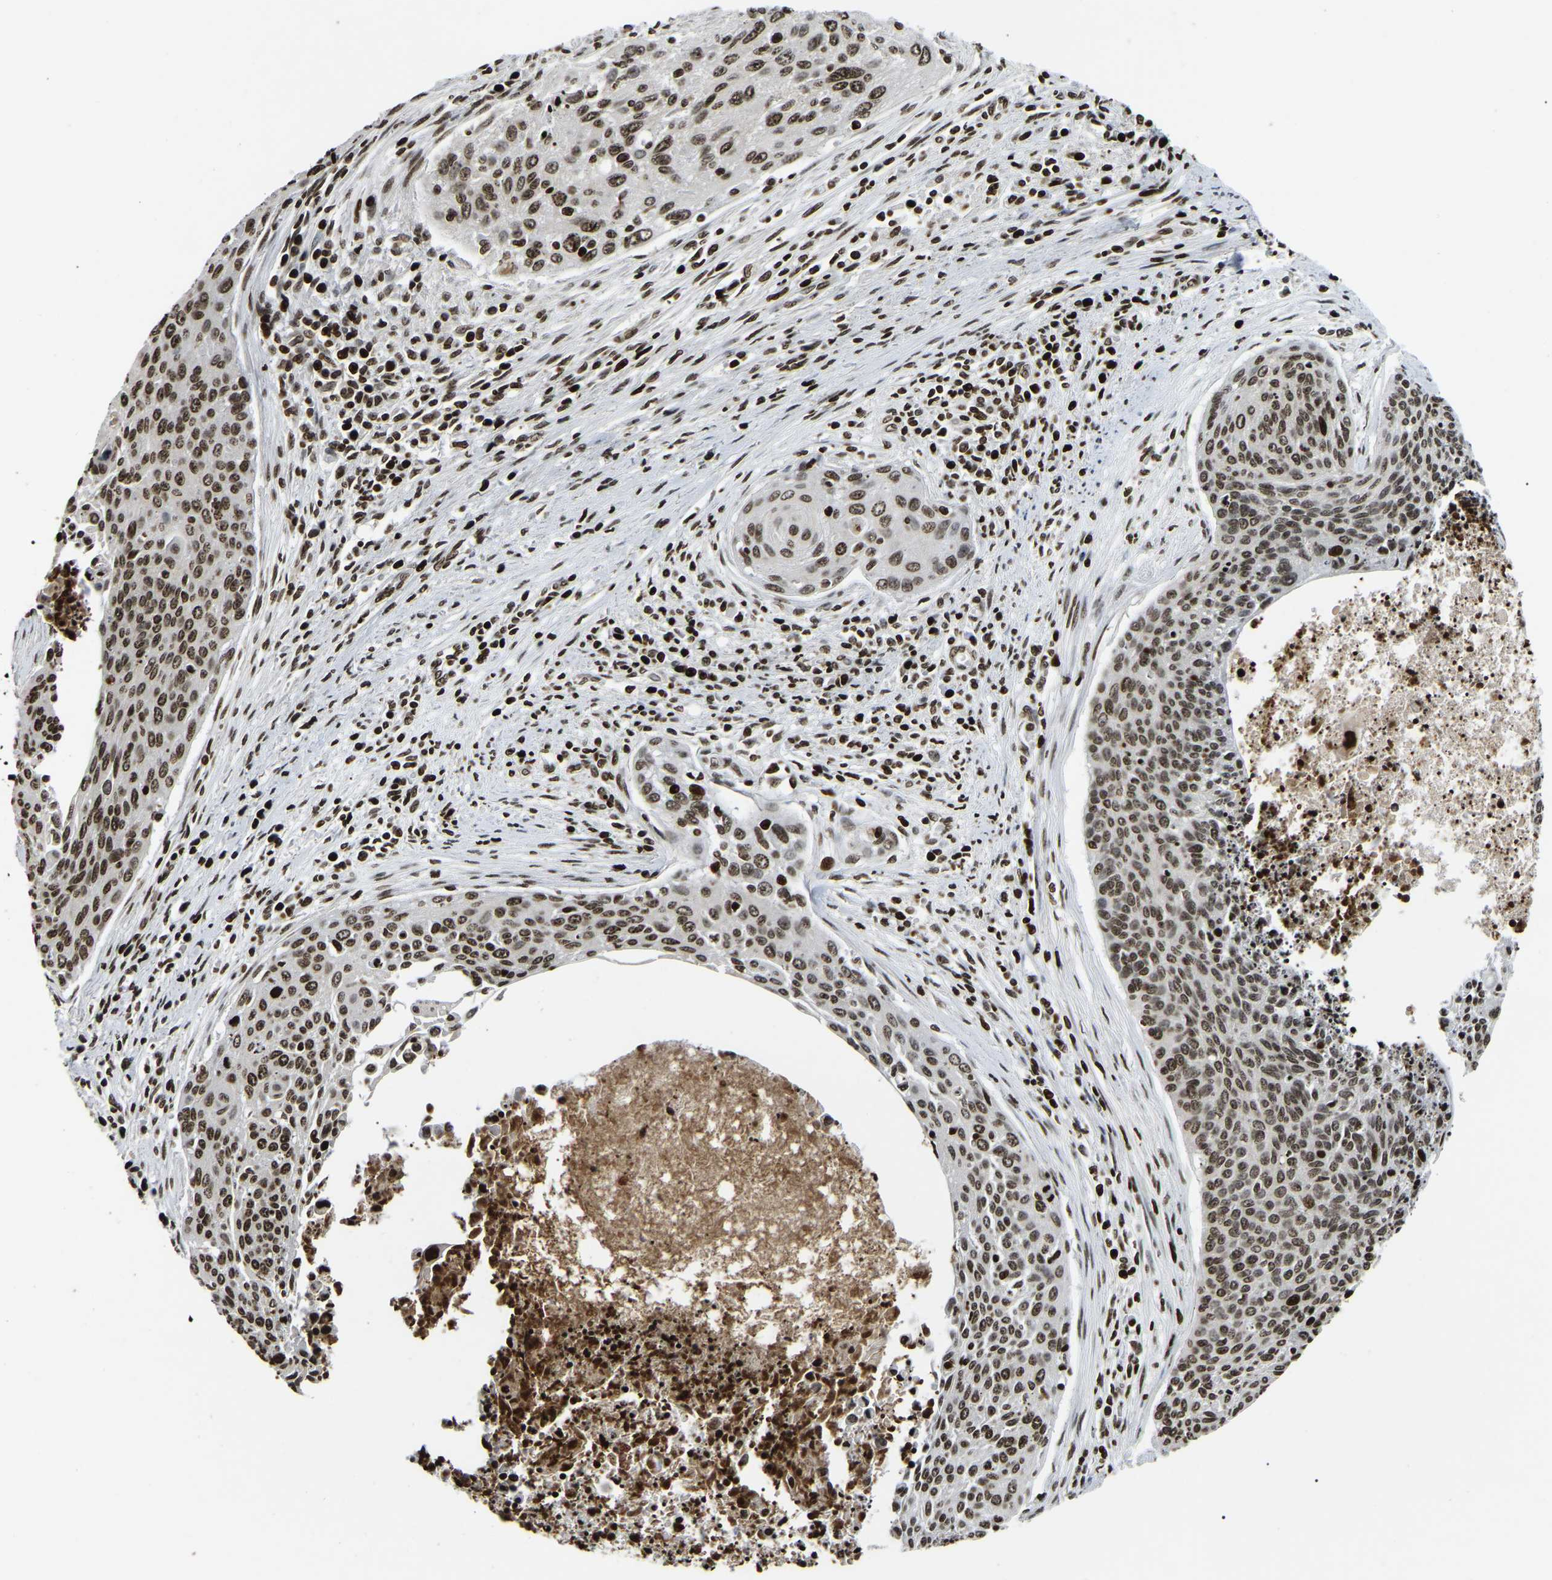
{"staining": {"intensity": "moderate", "quantity": ">75%", "location": "nuclear"}, "tissue": "cervical cancer", "cell_type": "Tumor cells", "image_type": "cancer", "snomed": [{"axis": "morphology", "description": "Squamous cell carcinoma, NOS"}, {"axis": "topography", "description": "Cervix"}], "caption": "Tumor cells show medium levels of moderate nuclear expression in approximately >75% of cells in squamous cell carcinoma (cervical). The staining was performed using DAB (3,3'-diaminobenzidine) to visualize the protein expression in brown, while the nuclei were stained in blue with hematoxylin (Magnification: 20x).", "gene": "LRRC61", "patient": {"sex": "female", "age": 55}}